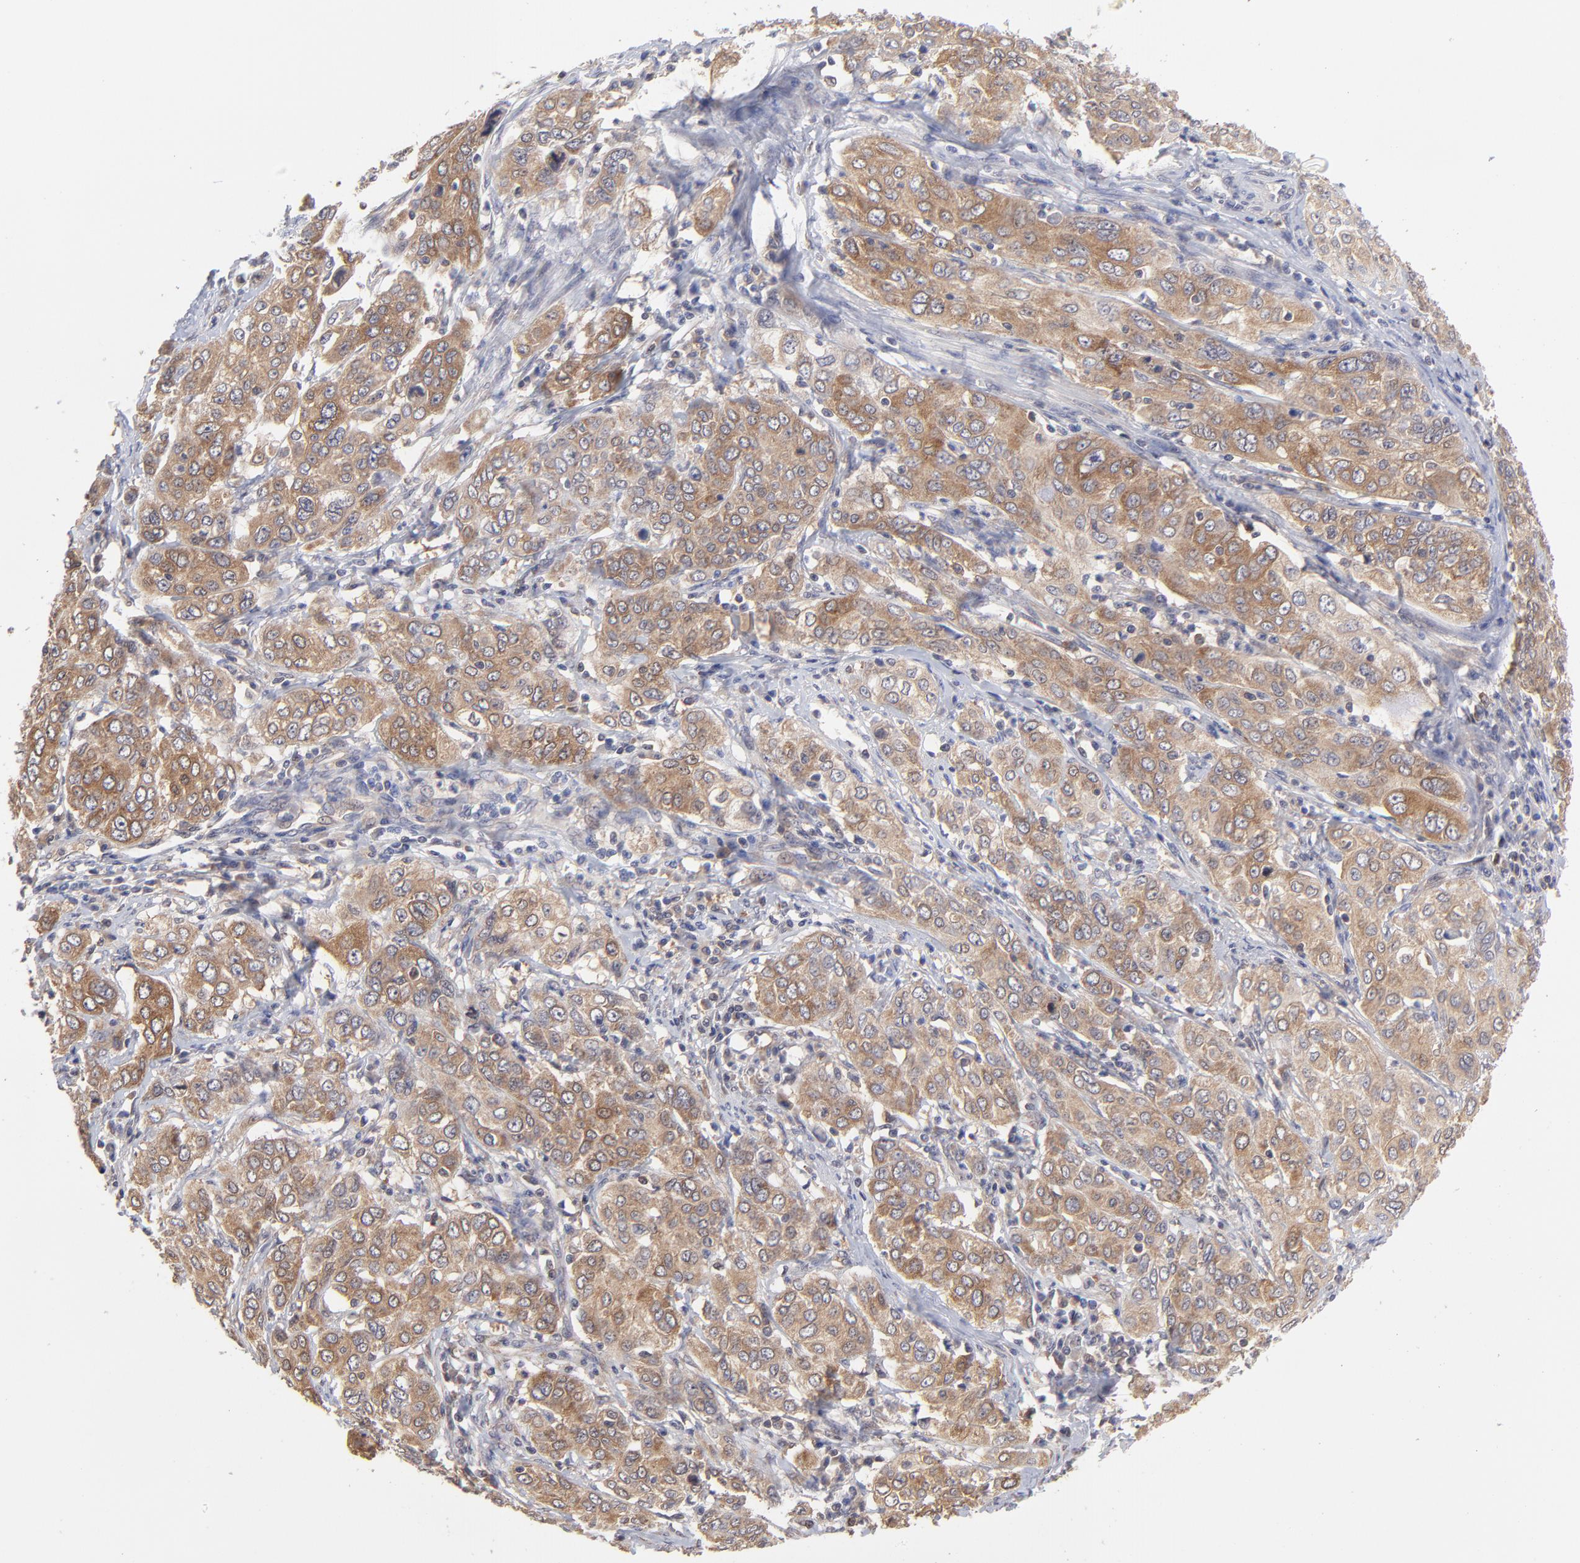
{"staining": {"intensity": "moderate", "quantity": ">75%", "location": "cytoplasmic/membranous"}, "tissue": "cervical cancer", "cell_type": "Tumor cells", "image_type": "cancer", "snomed": [{"axis": "morphology", "description": "Squamous cell carcinoma, NOS"}, {"axis": "topography", "description": "Cervix"}], "caption": "Immunohistochemical staining of human squamous cell carcinoma (cervical) demonstrates moderate cytoplasmic/membranous protein positivity in about >75% of tumor cells.", "gene": "GART", "patient": {"sex": "female", "age": 38}}